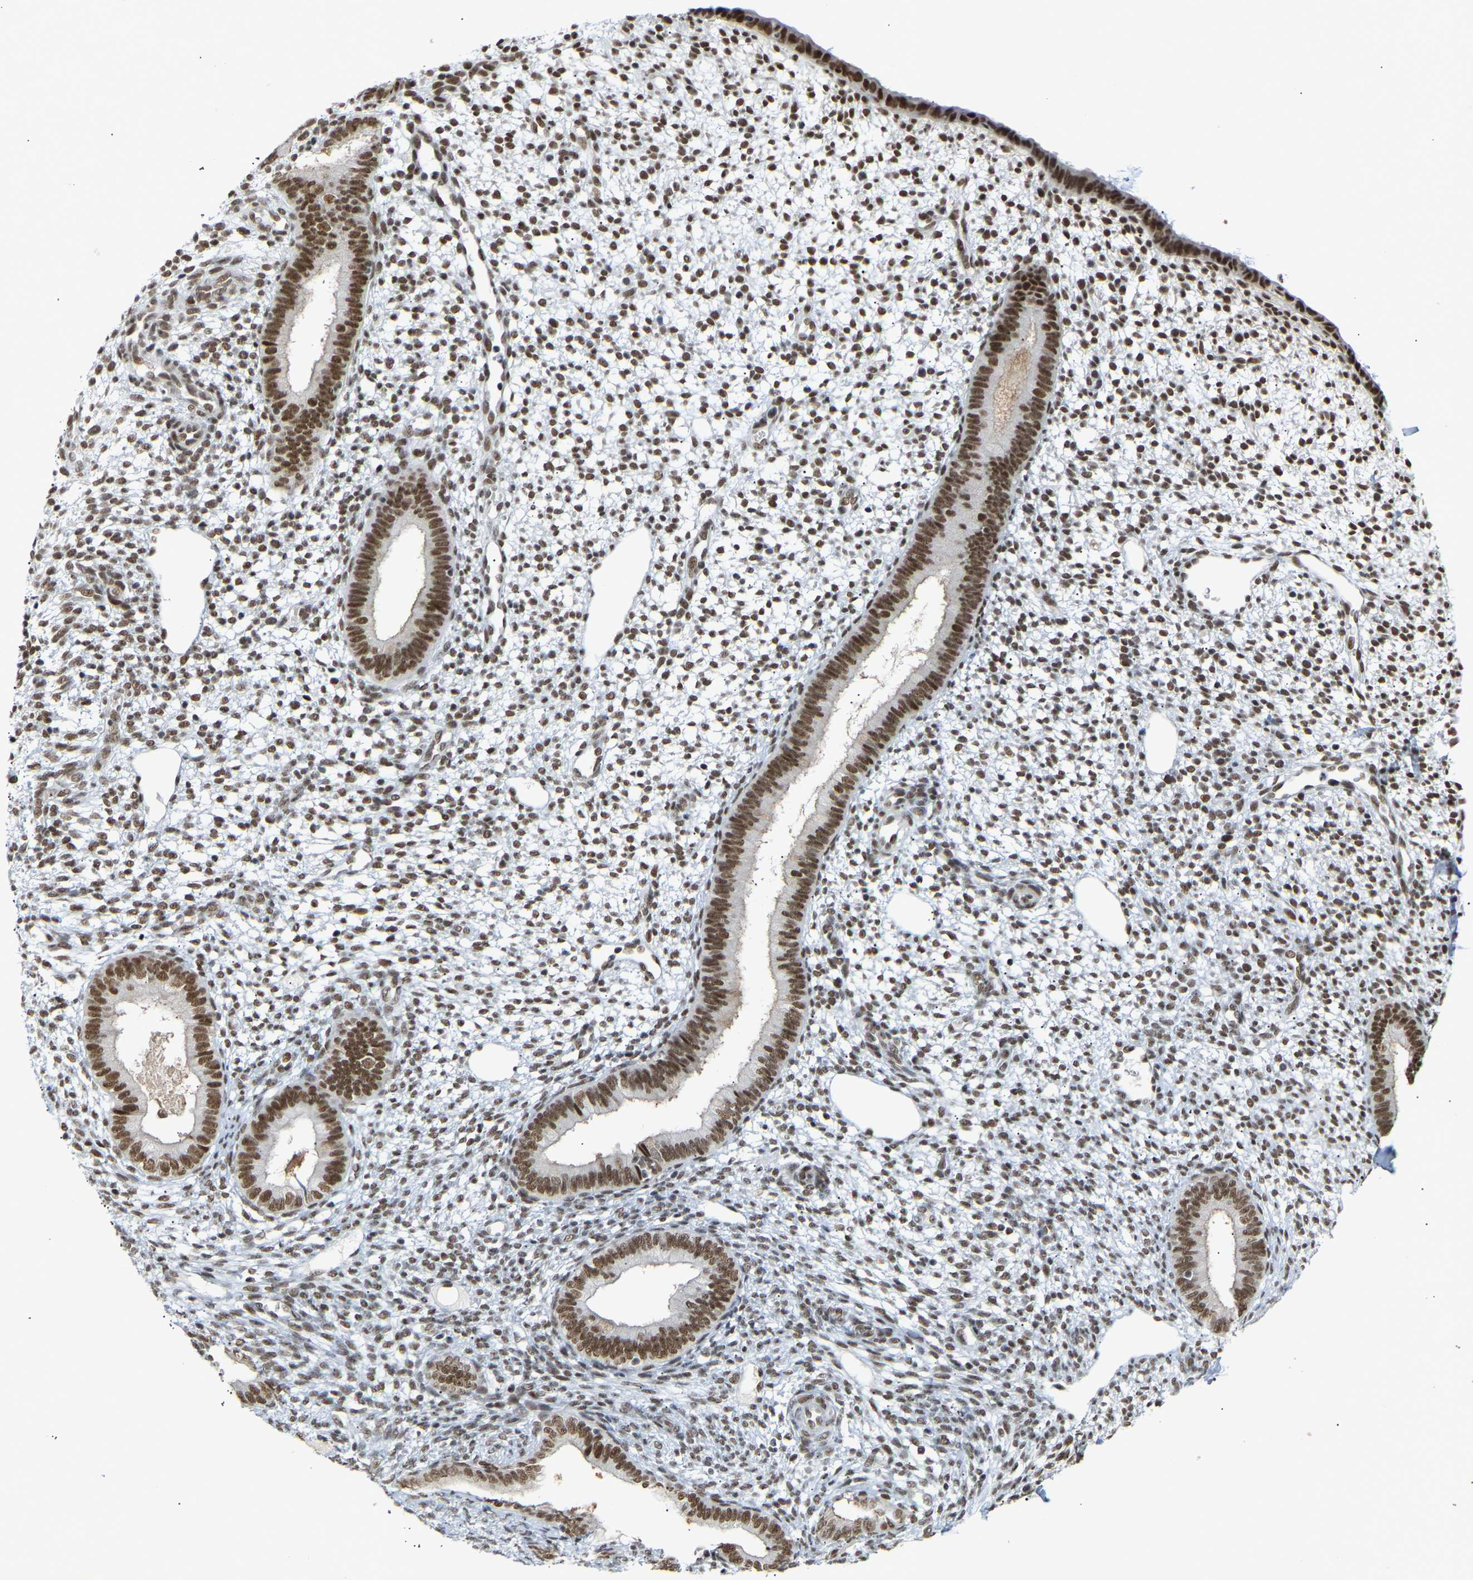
{"staining": {"intensity": "moderate", "quantity": "25%-75%", "location": "nuclear"}, "tissue": "endometrium", "cell_type": "Cells in endometrial stroma", "image_type": "normal", "snomed": [{"axis": "morphology", "description": "Normal tissue, NOS"}, {"axis": "topography", "description": "Endometrium"}], "caption": "Immunohistochemical staining of unremarkable human endometrium exhibits moderate nuclear protein staining in approximately 25%-75% of cells in endometrial stroma. Nuclei are stained in blue.", "gene": "NELFB", "patient": {"sex": "female", "age": 46}}